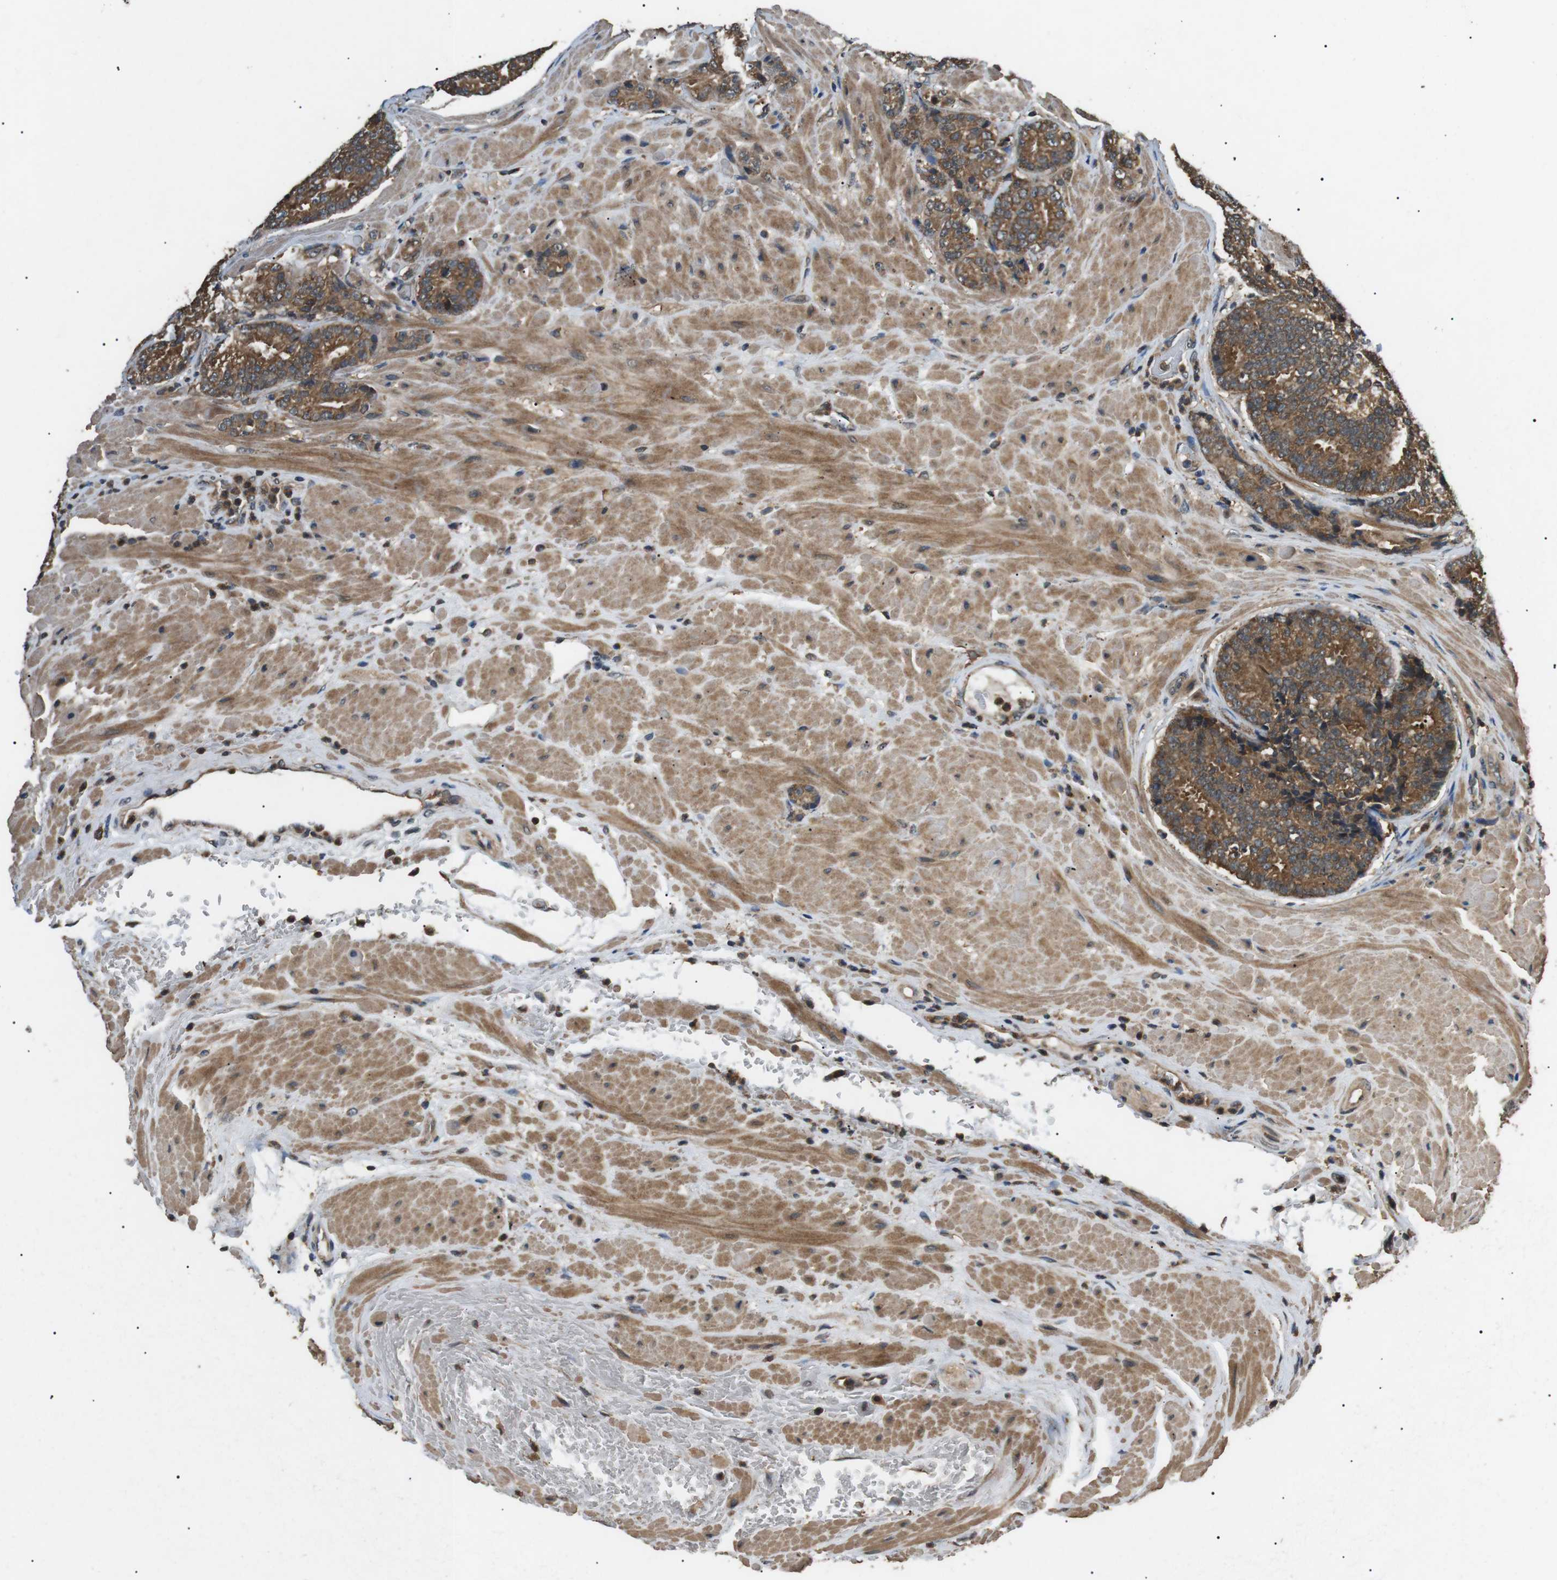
{"staining": {"intensity": "moderate", "quantity": ">75%", "location": "cytoplasmic/membranous"}, "tissue": "prostate cancer", "cell_type": "Tumor cells", "image_type": "cancer", "snomed": [{"axis": "morphology", "description": "Adenocarcinoma, High grade"}, {"axis": "topography", "description": "Prostate"}], "caption": "A high-resolution micrograph shows immunohistochemistry (IHC) staining of prostate cancer, which exhibits moderate cytoplasmic/membranous staining in about >75% of tumor cells.", "gene": "TBC1D15", "patient": {"sex": "male", "age": 61}}